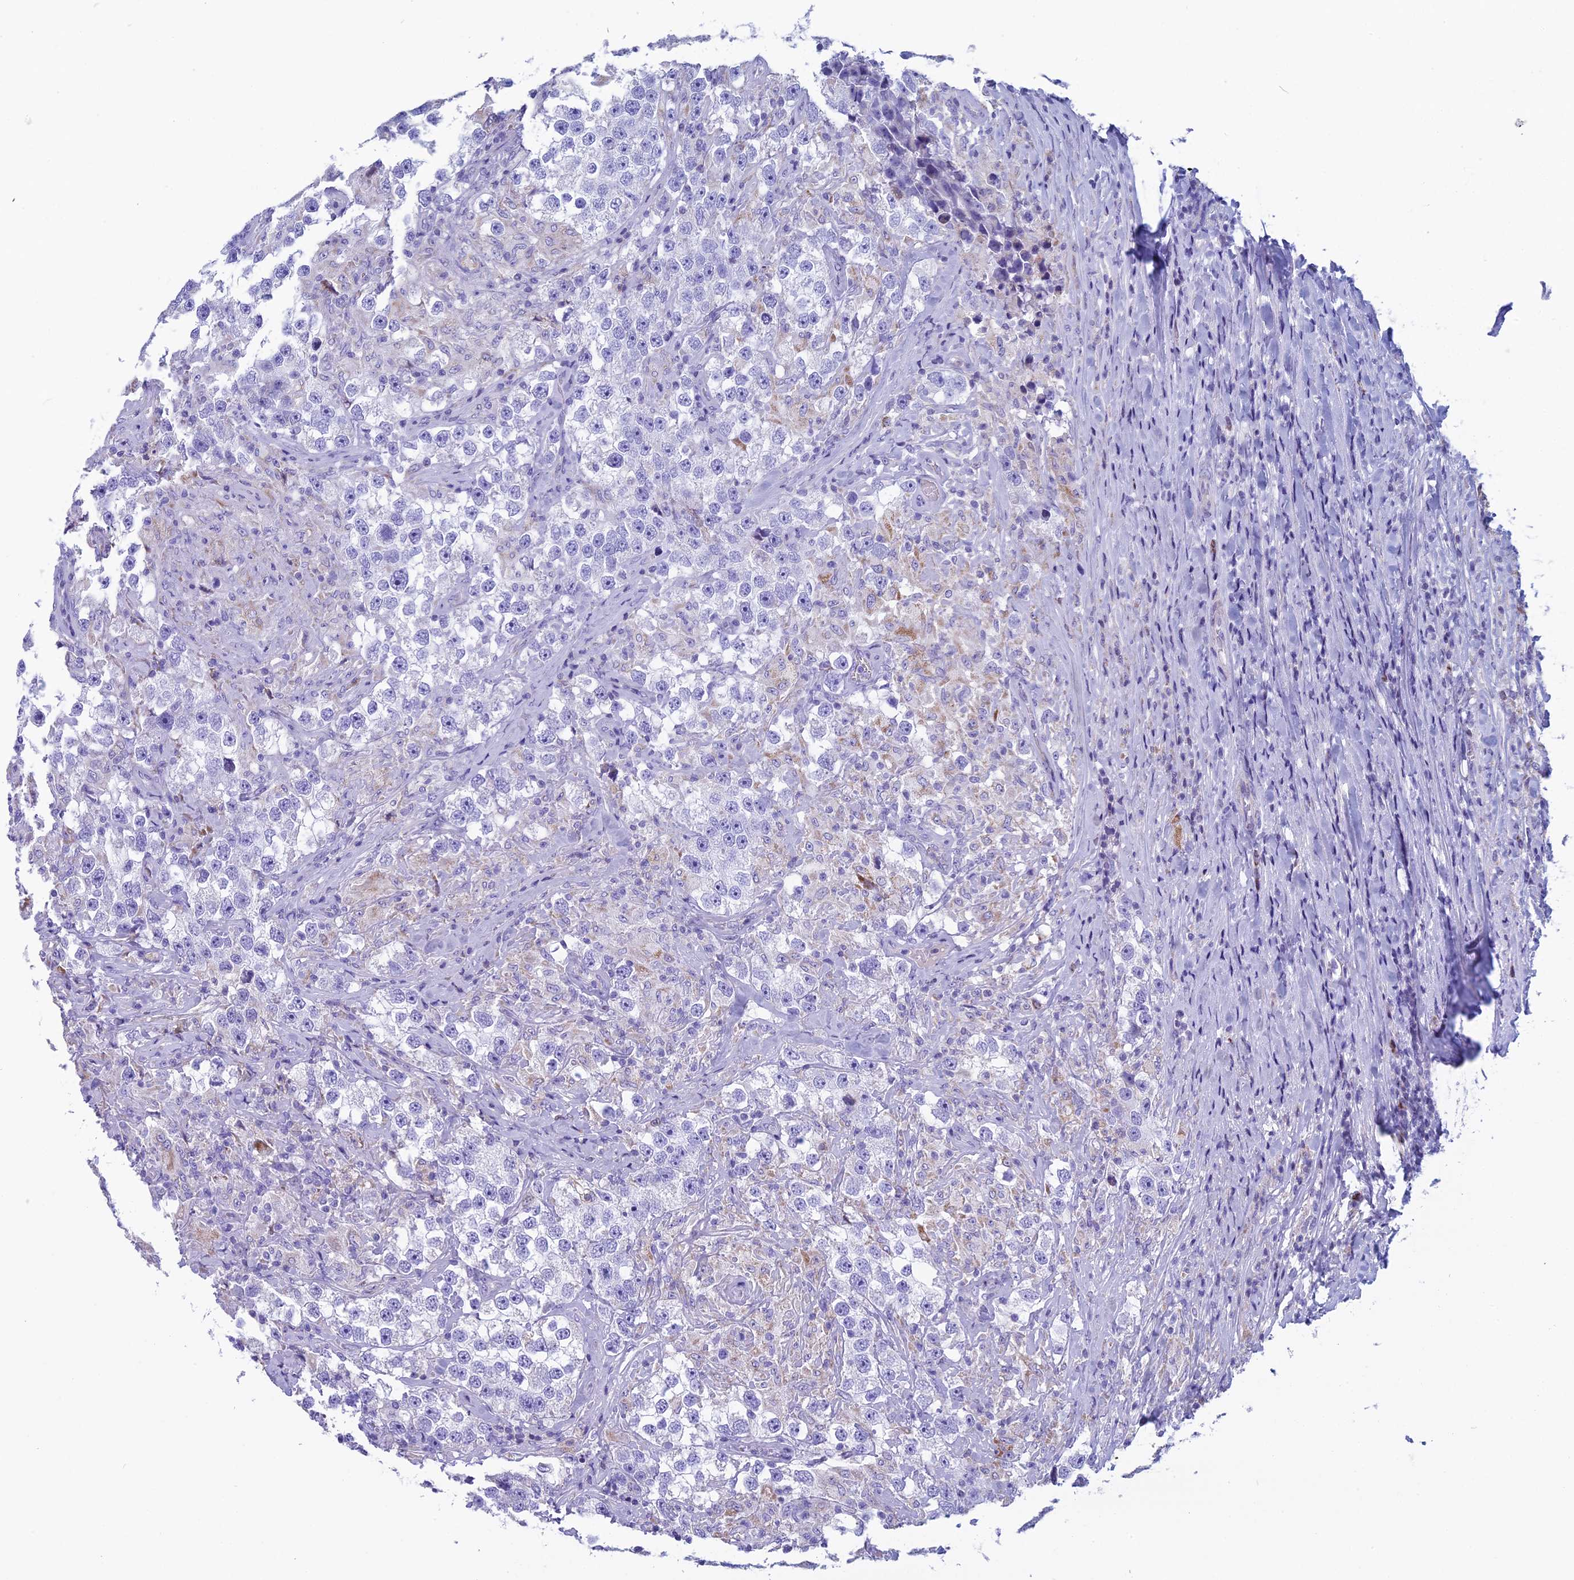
{"staining": {"intensity": "negative", "quantity": "none", "location": "none"}, "tissue": "testis cancer", "cell_type": "Tumor cells", "image_type": "cancer", "snomed": [{"axis": "morphology", "description": "Seminoma, NOS"}, {"axis": "topography", "description": "Testis"}], "caption": "High magnification brightfield microscopy of testis cancer stained with DAB (3,3'-diaminobenzidine) (brown) and counterstained with hematoxylin (blue): tumor cells show no significant expression.", "gene": "ZNF563", "patient": {"sex": "male", "age": 46}}